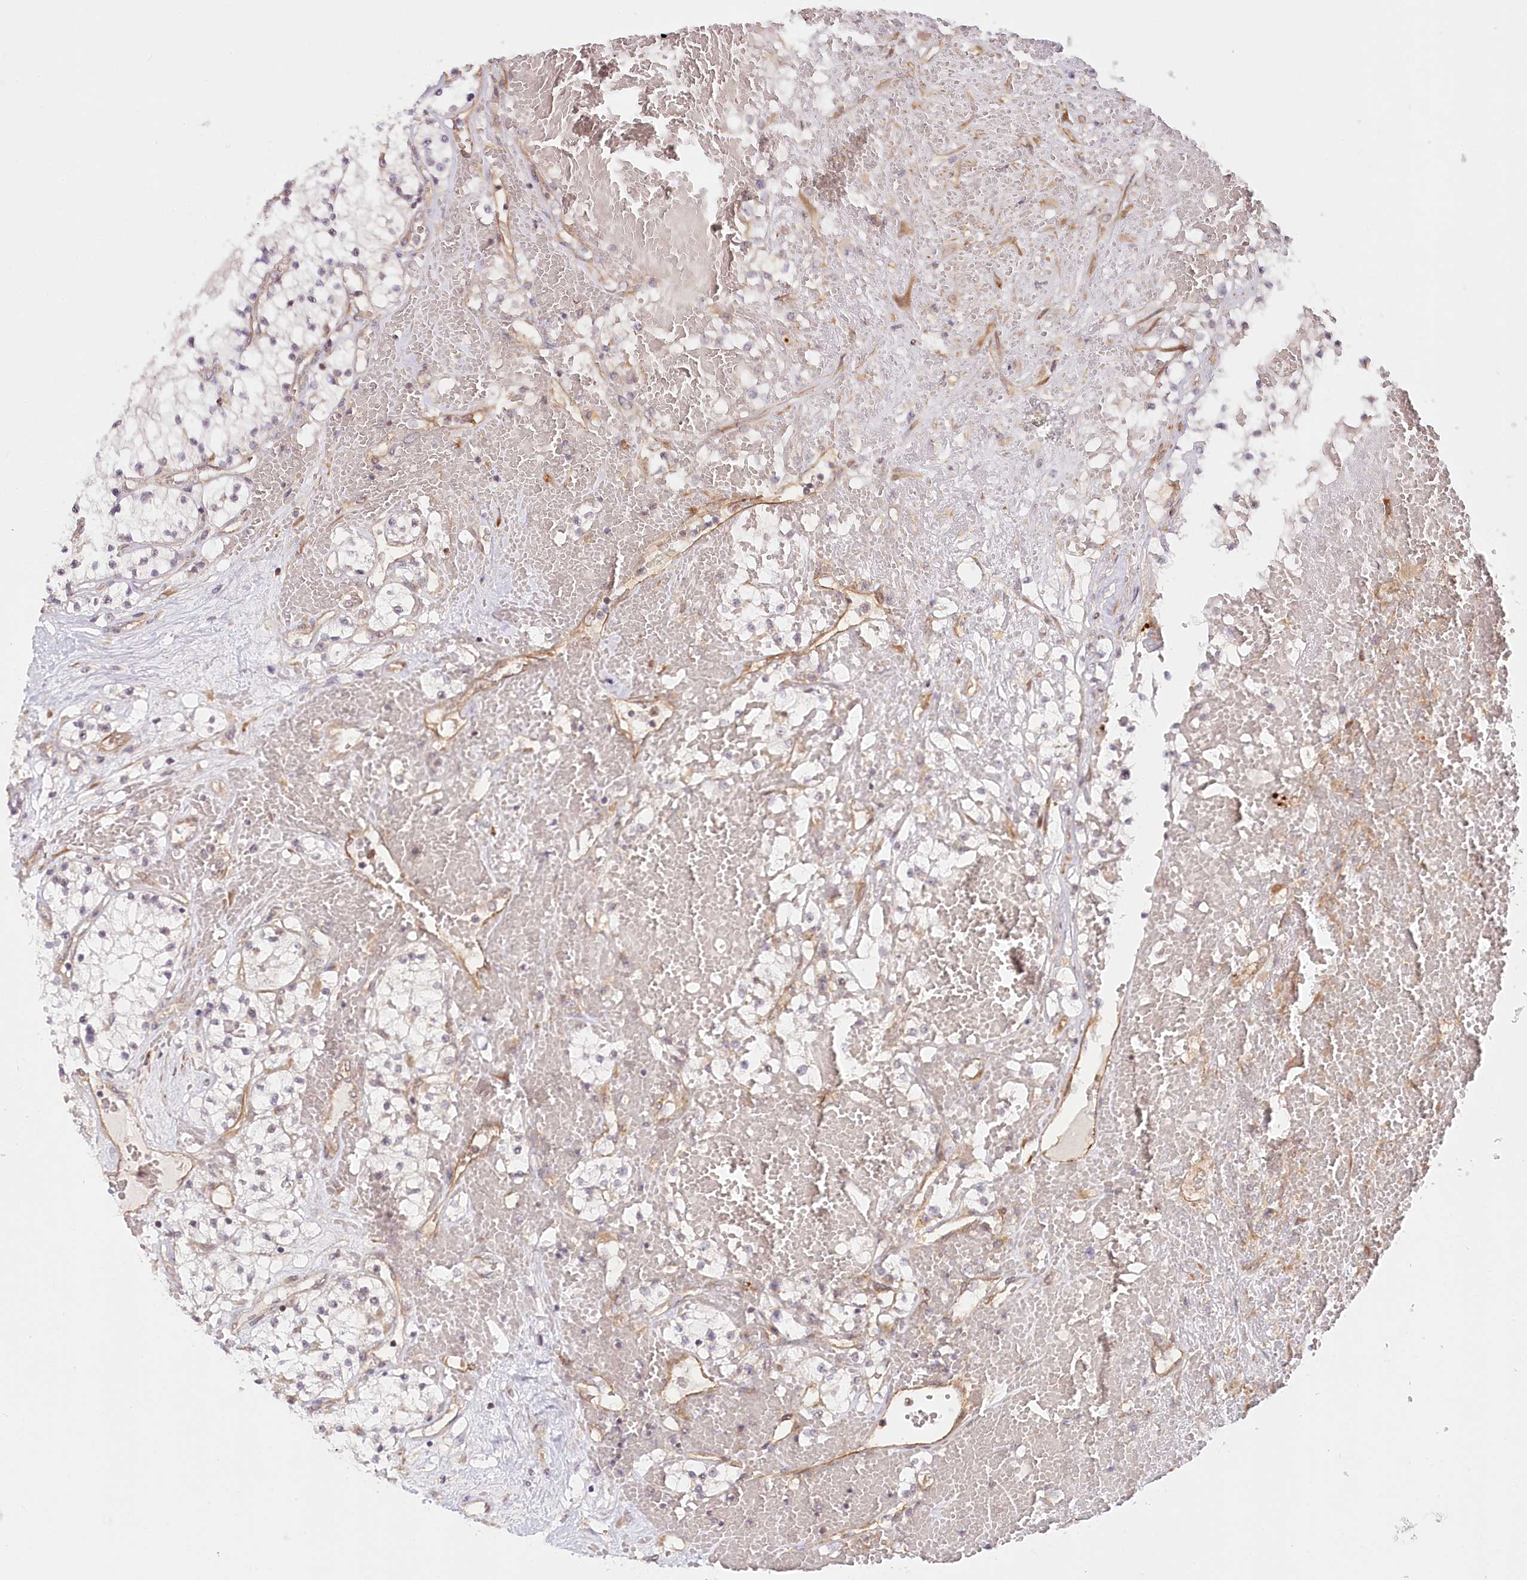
{"staining": {"intensity": "negative", "quantity": "none", "location": "none"}, "tissue": "renal cancer", "cell_type": "Tumor cells", "image_type": "cancer", "snomed": [{"axis": "morphology", "description": "Normal tissue, NOS"}, {"axis": "morphology", "description": "Adenocarcinoma, NOS"}, {"axis": "topography", "description": "Kidney"}], "caption": "Human renal cancer (adenocarcinoma) stained for a protein using immunohistochemistry (IHC) demonstrates no expression in tumor cells.", "gene": "CEP70", "patient": {"sex": "male", "age": 68}}